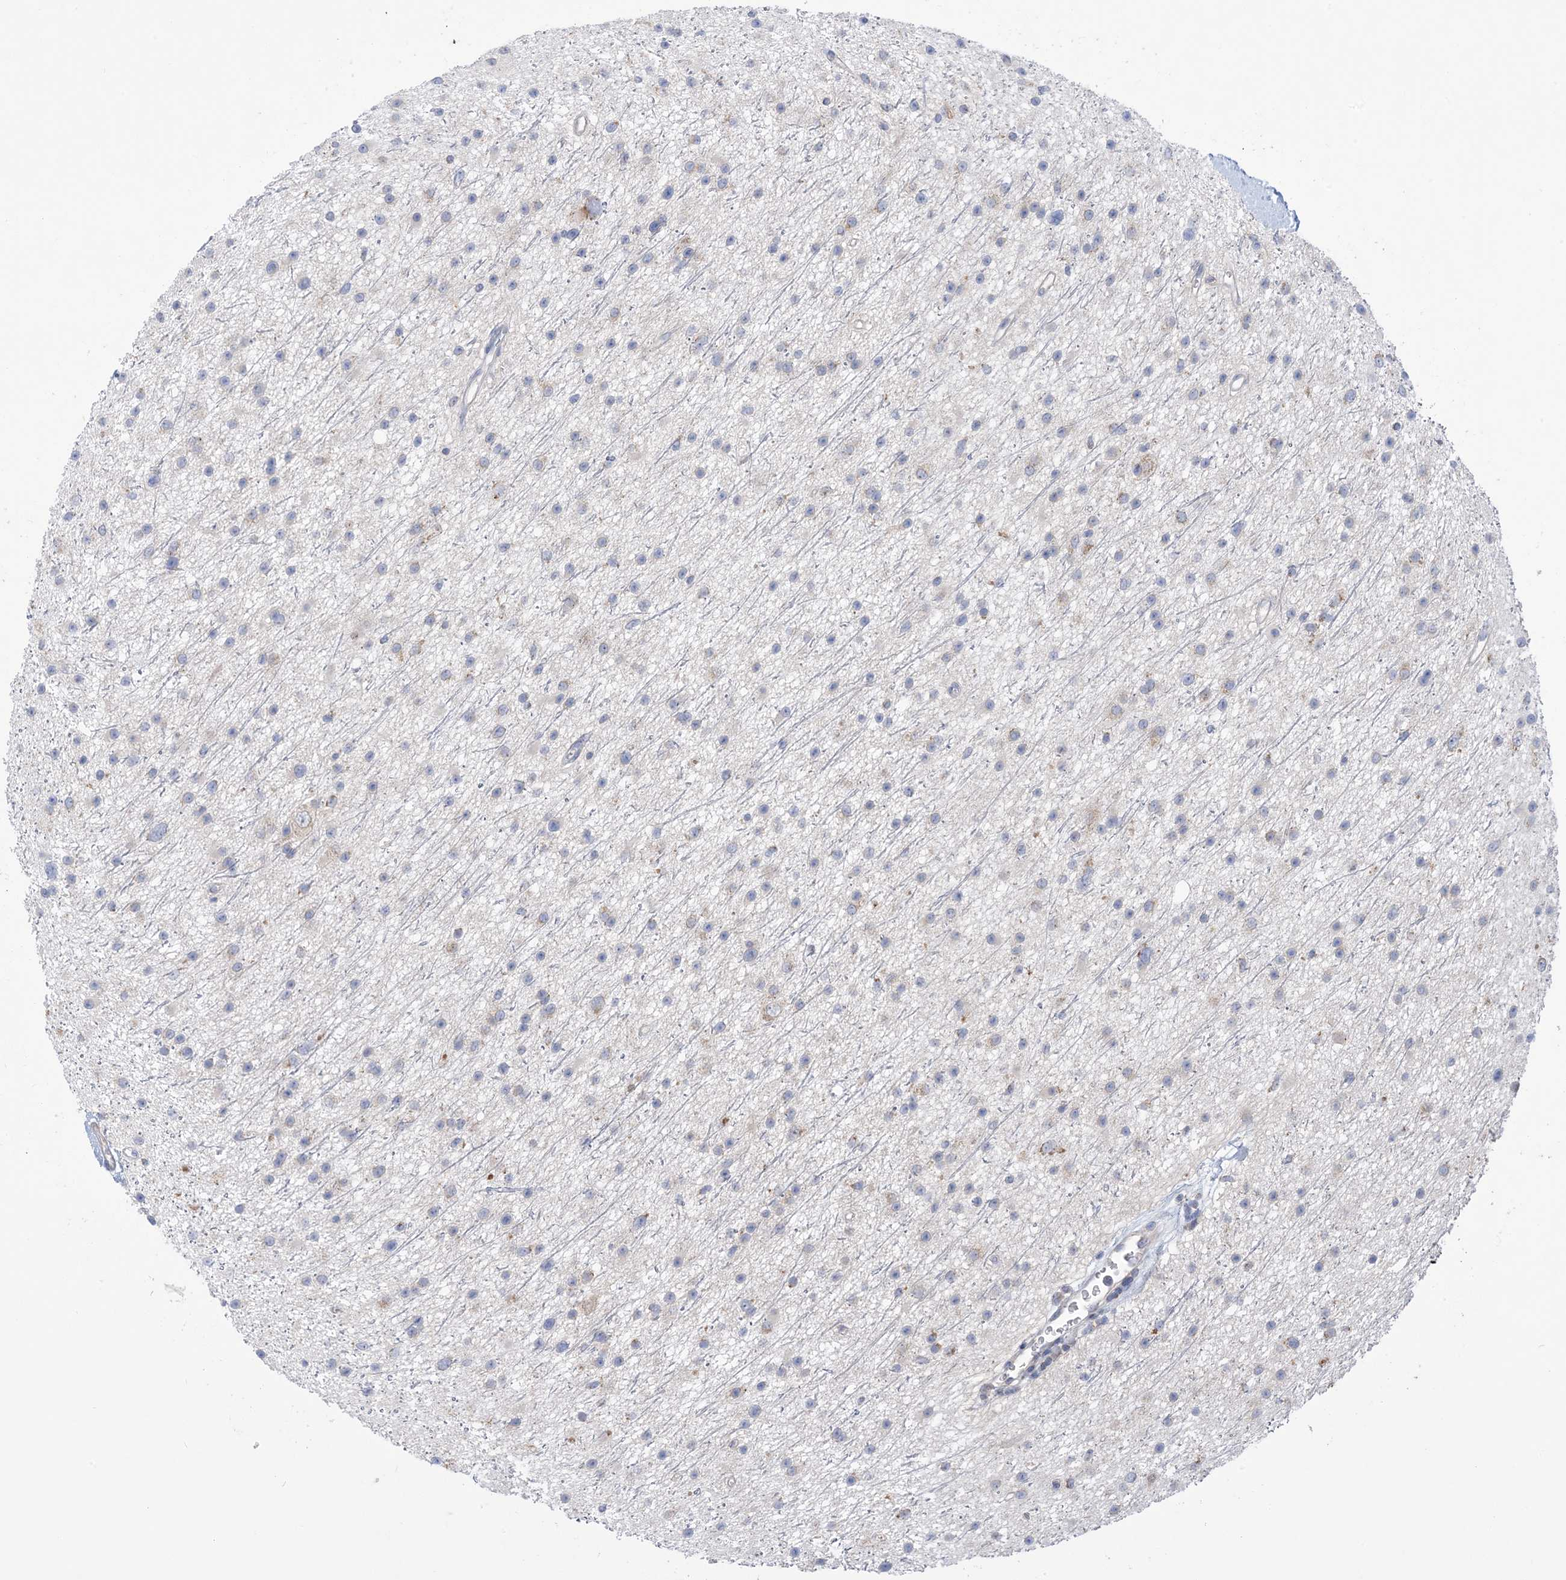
{"staining": {"intensity": "negative", "quantity": "none", "location": "none"}, "tissue": "glioma", "cell_type": "Tumor cells", "image_type": "cancer", "snomed": [{"axis": "morphology", "description": "Glioma, malignant, Low grade"}, {"axis": "topography", "description": "Cerebral cortex"}], "caption": "Tumor cells are negative for brown protein staining in malignant glioma (low-grade). Brightfield microscopy of immunohistochemistry stained with DAB (3,3'-diaminobenzidine) (brown) and hematoxylin (blue), captured at high magnification.", "gene": "CLEC16A", "patient": {"sex": "female", "age": 39}}